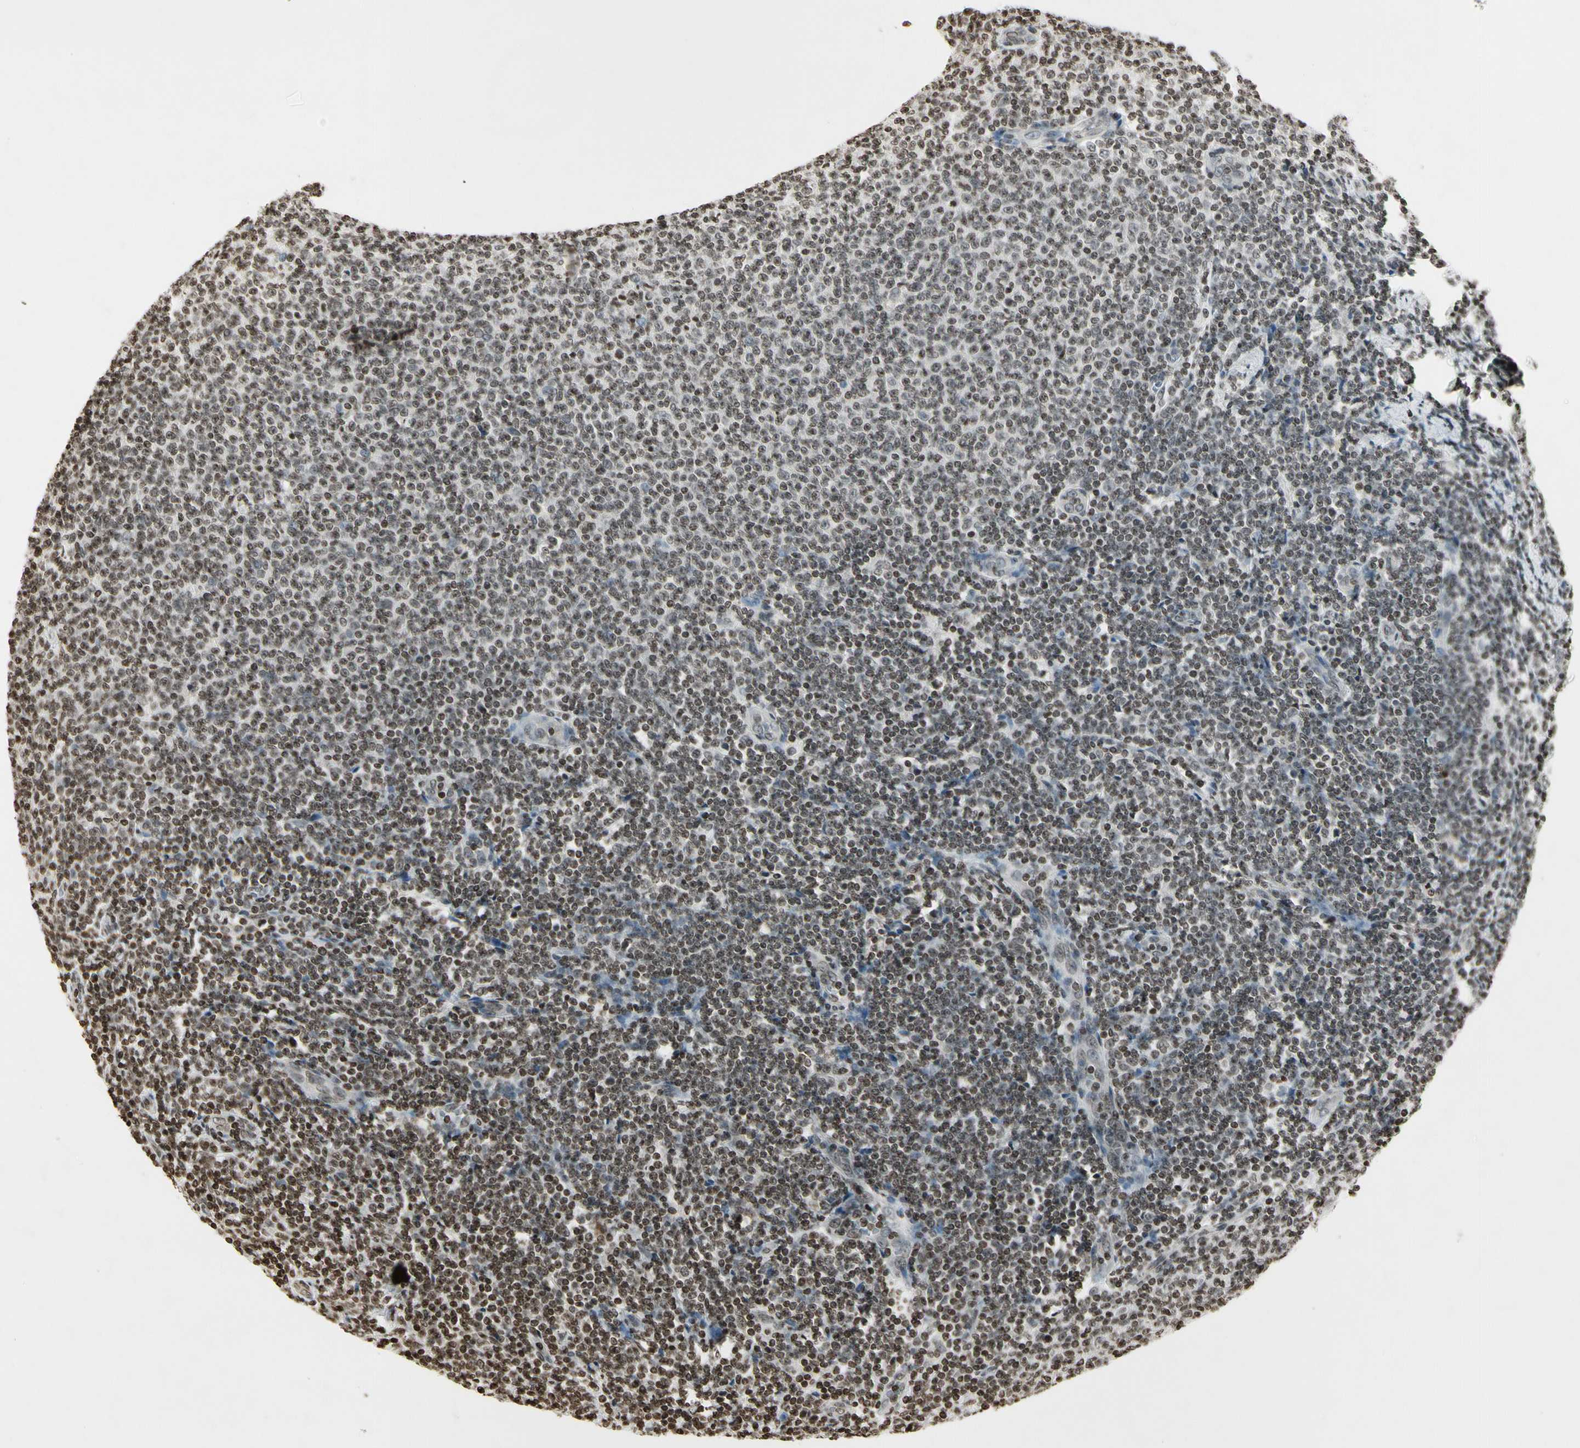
{"staining": {"intensity": "weak", "quantity": ">75%", "location": "nuclear"}, "tissue": "lymphoma", "cell_type": "Tumor cells", "image_type": "cancer", "snomed": [{"axis": "morphology", "description": "Malignant lymphoma, non-Hodgkin's type, Low grade"}, {"axis": "topography", "description": "Lymph node"}], "caption": "Lymphoma tissue exhibits weak nuclear positivity in approximately >75% of tumor cells", "gene": "RORA", "patient": {"sex": "male", "age": 66}}